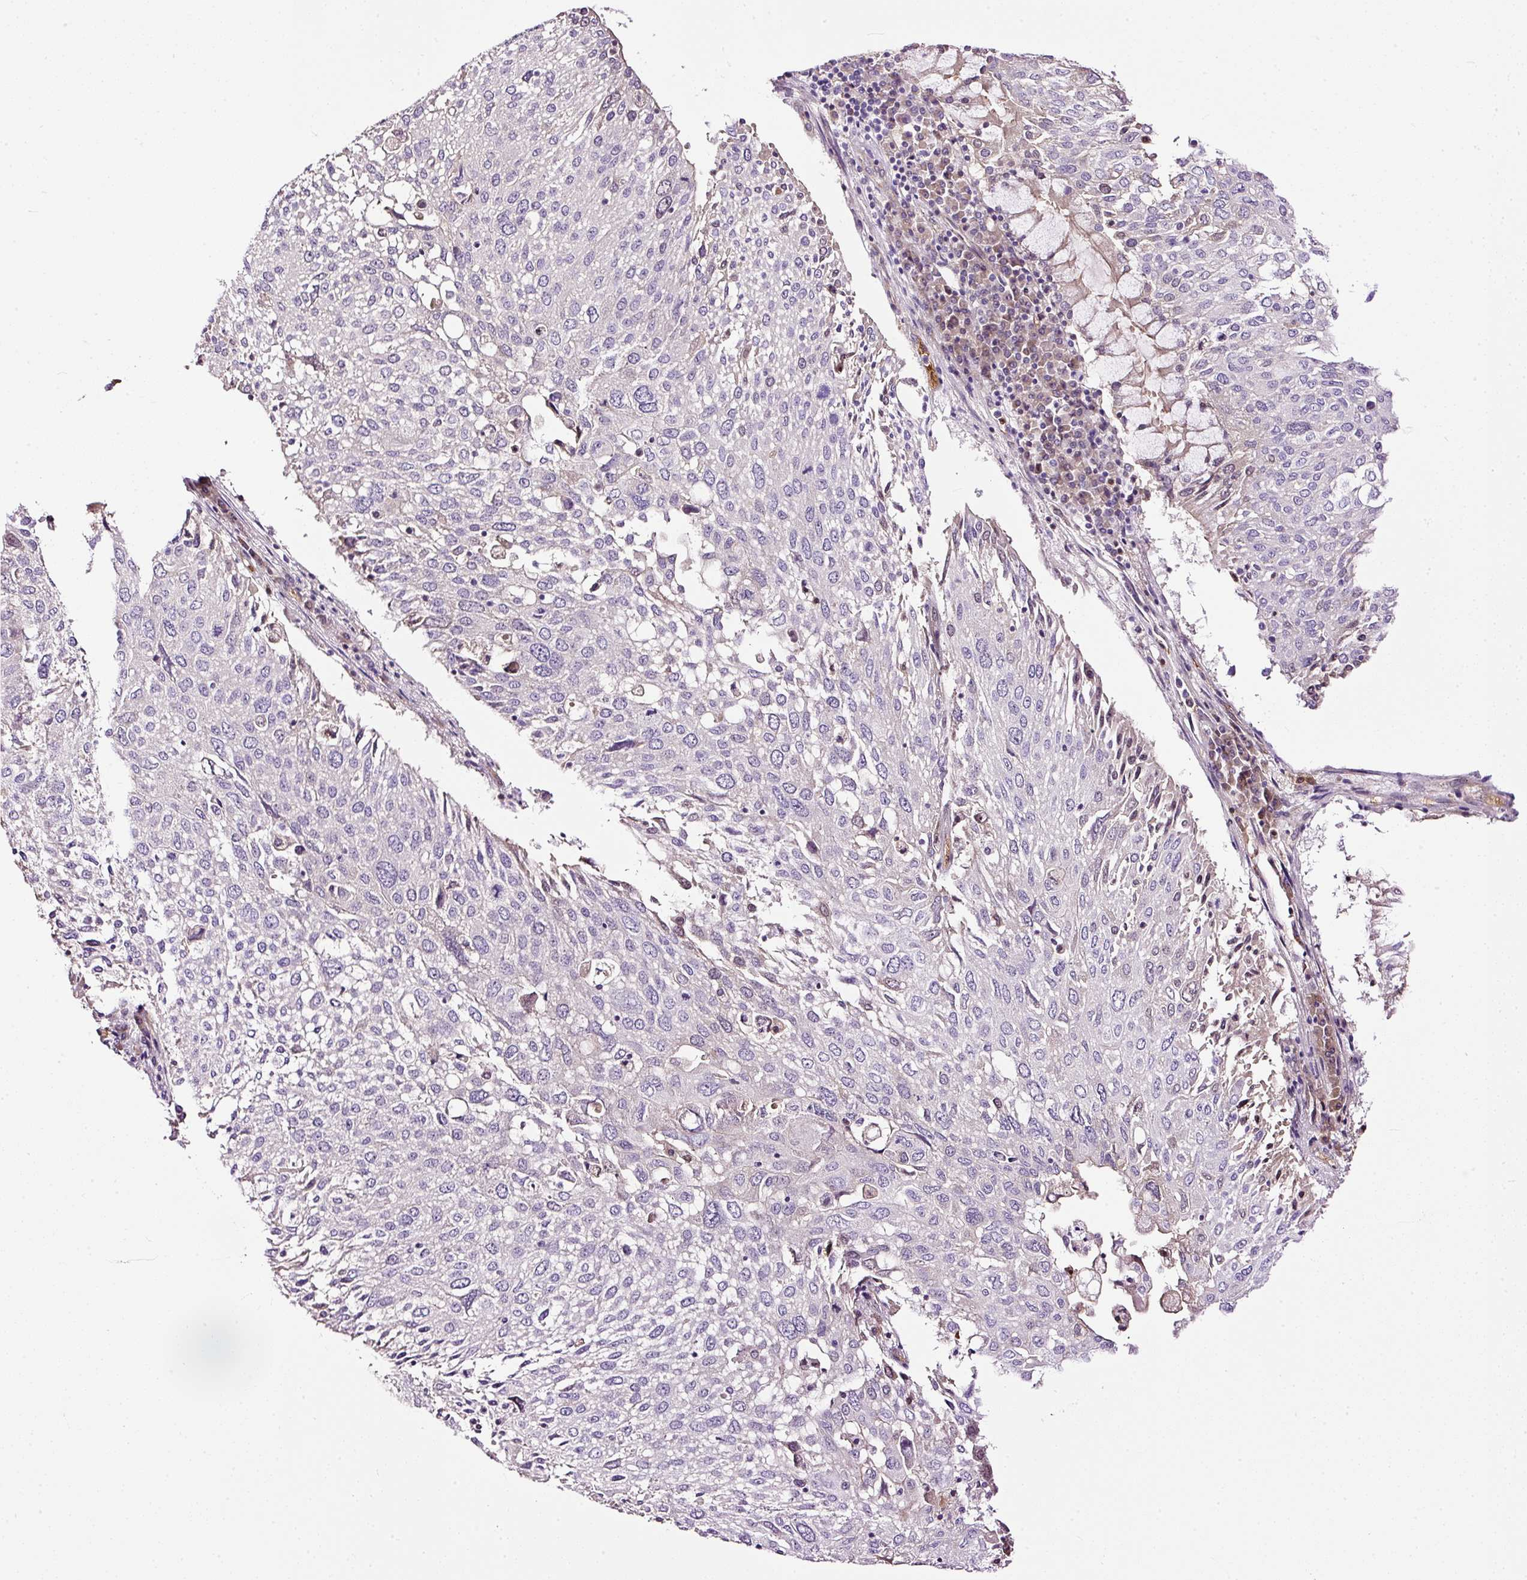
{"staining": {"intensity": "negative", "quantity": "none", "location": "none"}, "tissue": "lung cancer", "cell_type": "Tumor cells", "image_type": "cancer", "snomed": [{"axis": "morphology", "description": "Squamous cell carcinoma, NOS"}, {"axis": "topography", "description": "Lung"}], "caption": "There is no significant staining in tumor cells of squamous cell carcinoma (lung). (Immunohistochemistry (ihc), brightfield microscopy, high magnification).", "gene": "USHBP1", "patient": {"sex": "male", "age": 65}}